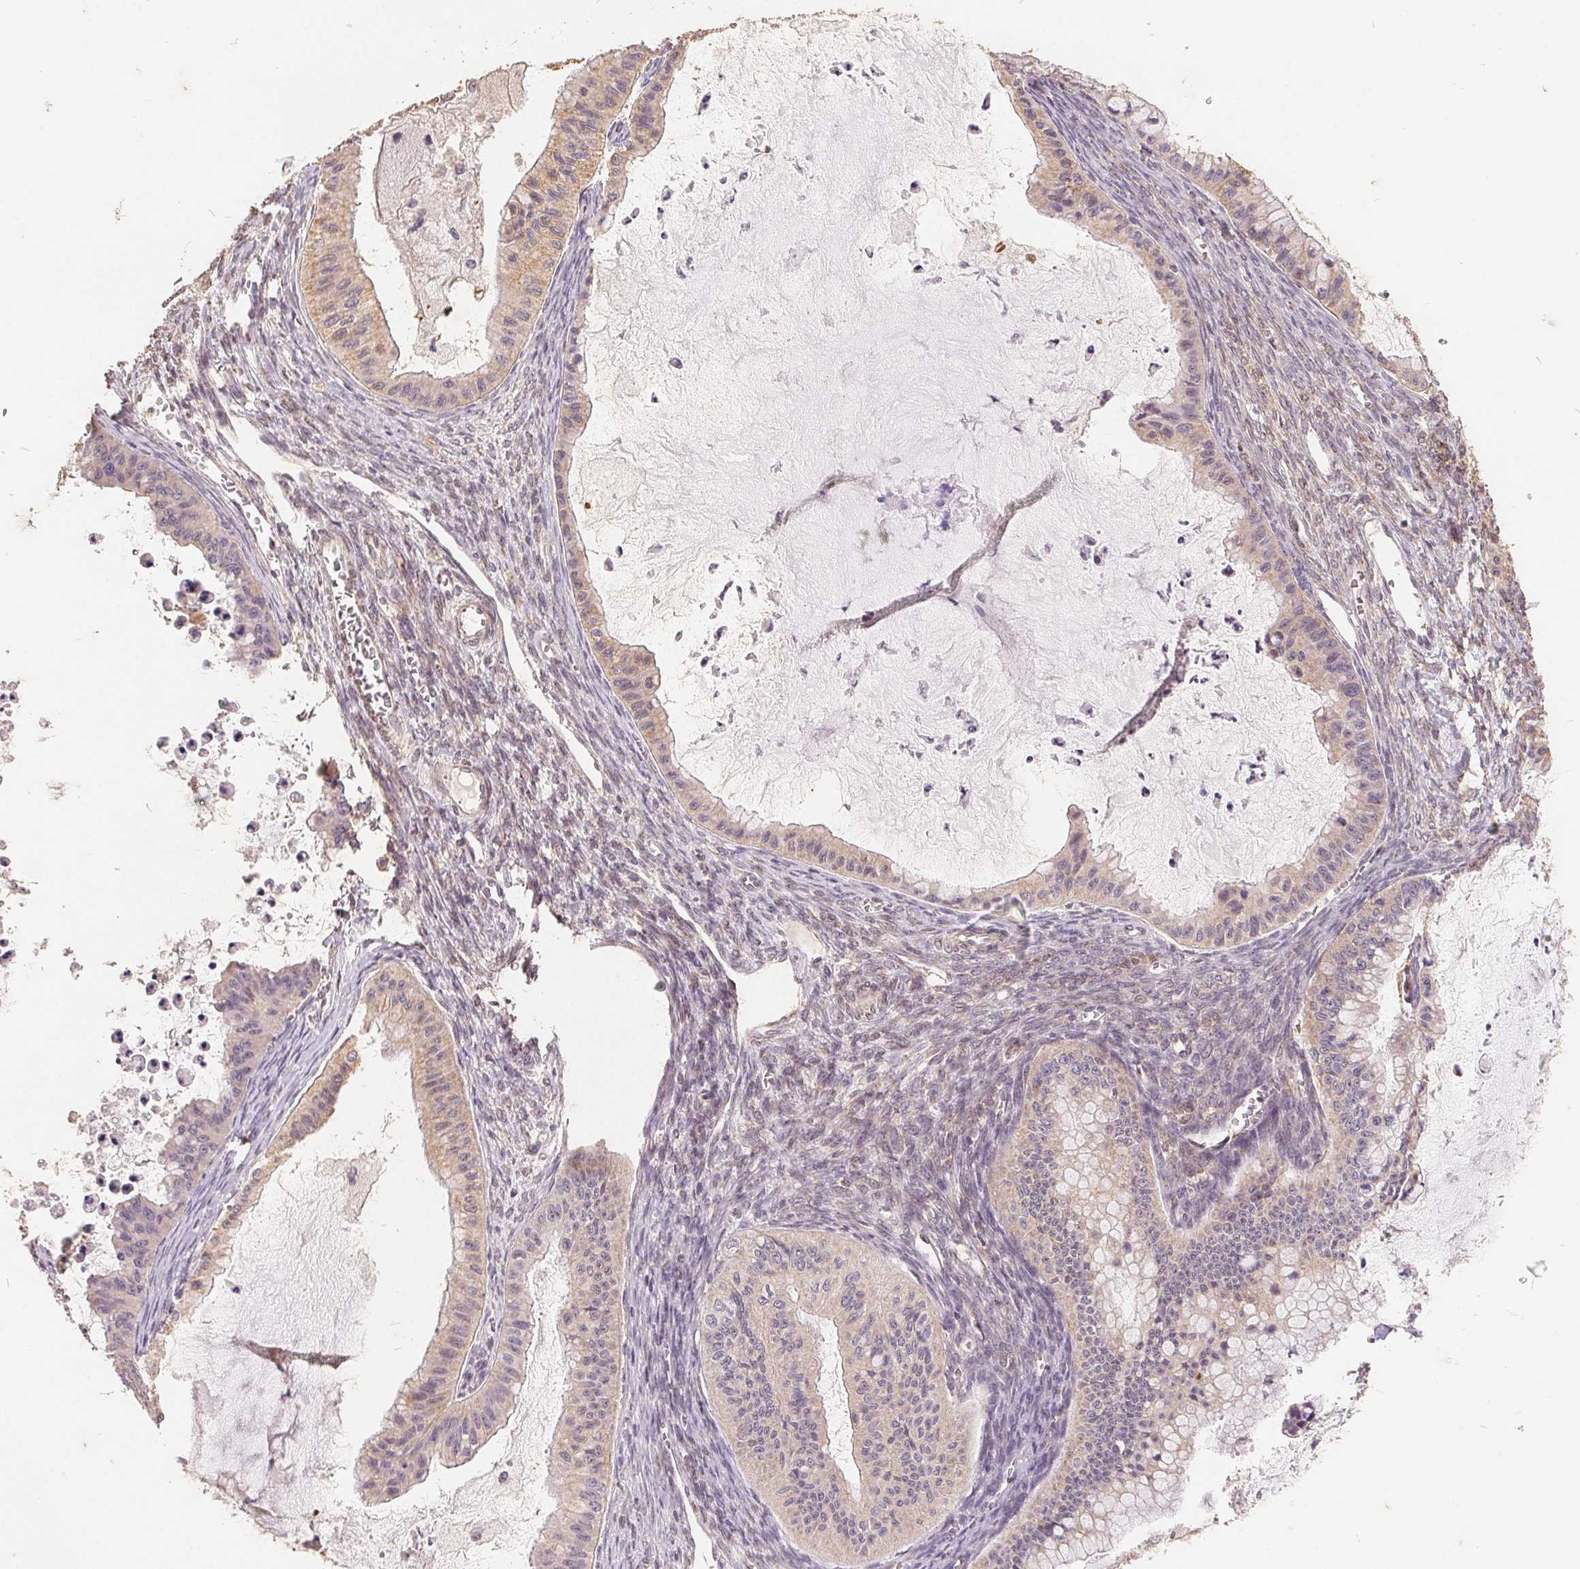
{"staining": {"intensity": "weak", "quantity": ">75%", "location": "cytoplasmic/membranous"}, "tissue": "ovarian cancer", "cell_type": "Tumor cells", "image_type": "cancer", "snomed": [{"axis": "morphology", "description": "Cystadenocarcinoma, mucinous, NOS"}, {"axis": "topography", "description": "Ovary"}], "caption": "Mucinous cystadenocarcinoma (ovarian) tissue exhibits weak cytoplasmic/membranous positivity in about >75% of tumor cells", "gene": "CDIPT", "patient": {"sex": "female", "age": 72}}